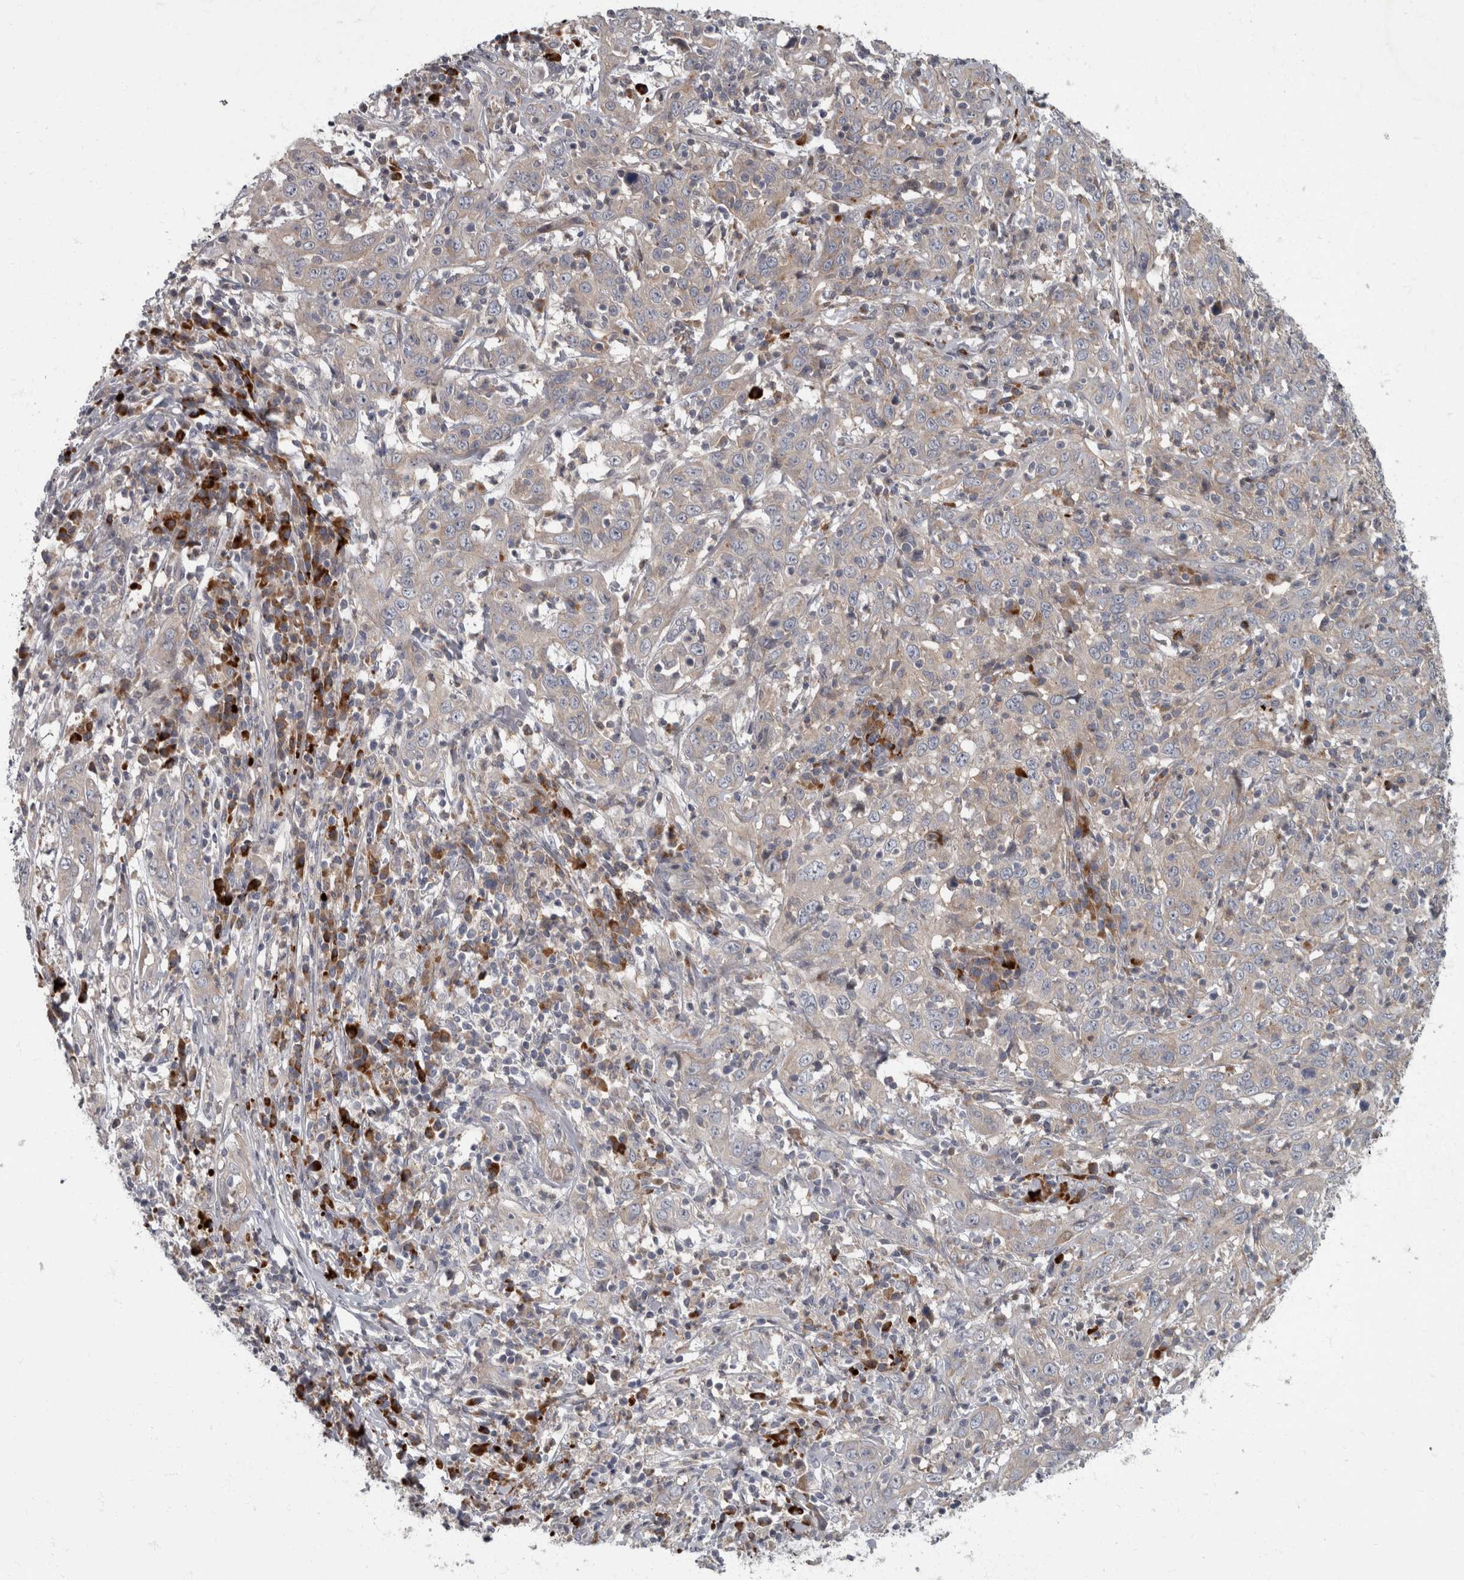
{"staining": {"intensity": "weak", "quantity": "<25%", "location": "cytoplasmic/membranous"}, "tissue": "cervical cancer", "cell_type": "Tumor cells", "image_type": "cancer", "snomed": [{"axis": "morphology", "description": "Squamous cell carcinoma, NOS"}, {"axis": "topography", "description": "Cervix"}], "caption": "IHC photomicrograph of human squamous cell carcinoma (cervical) stained for a protein (brown), which exhibits no positivity in tumor cells.", "gene": "CDC42BPG", "patient": {"sex": "female", "age": 46}}